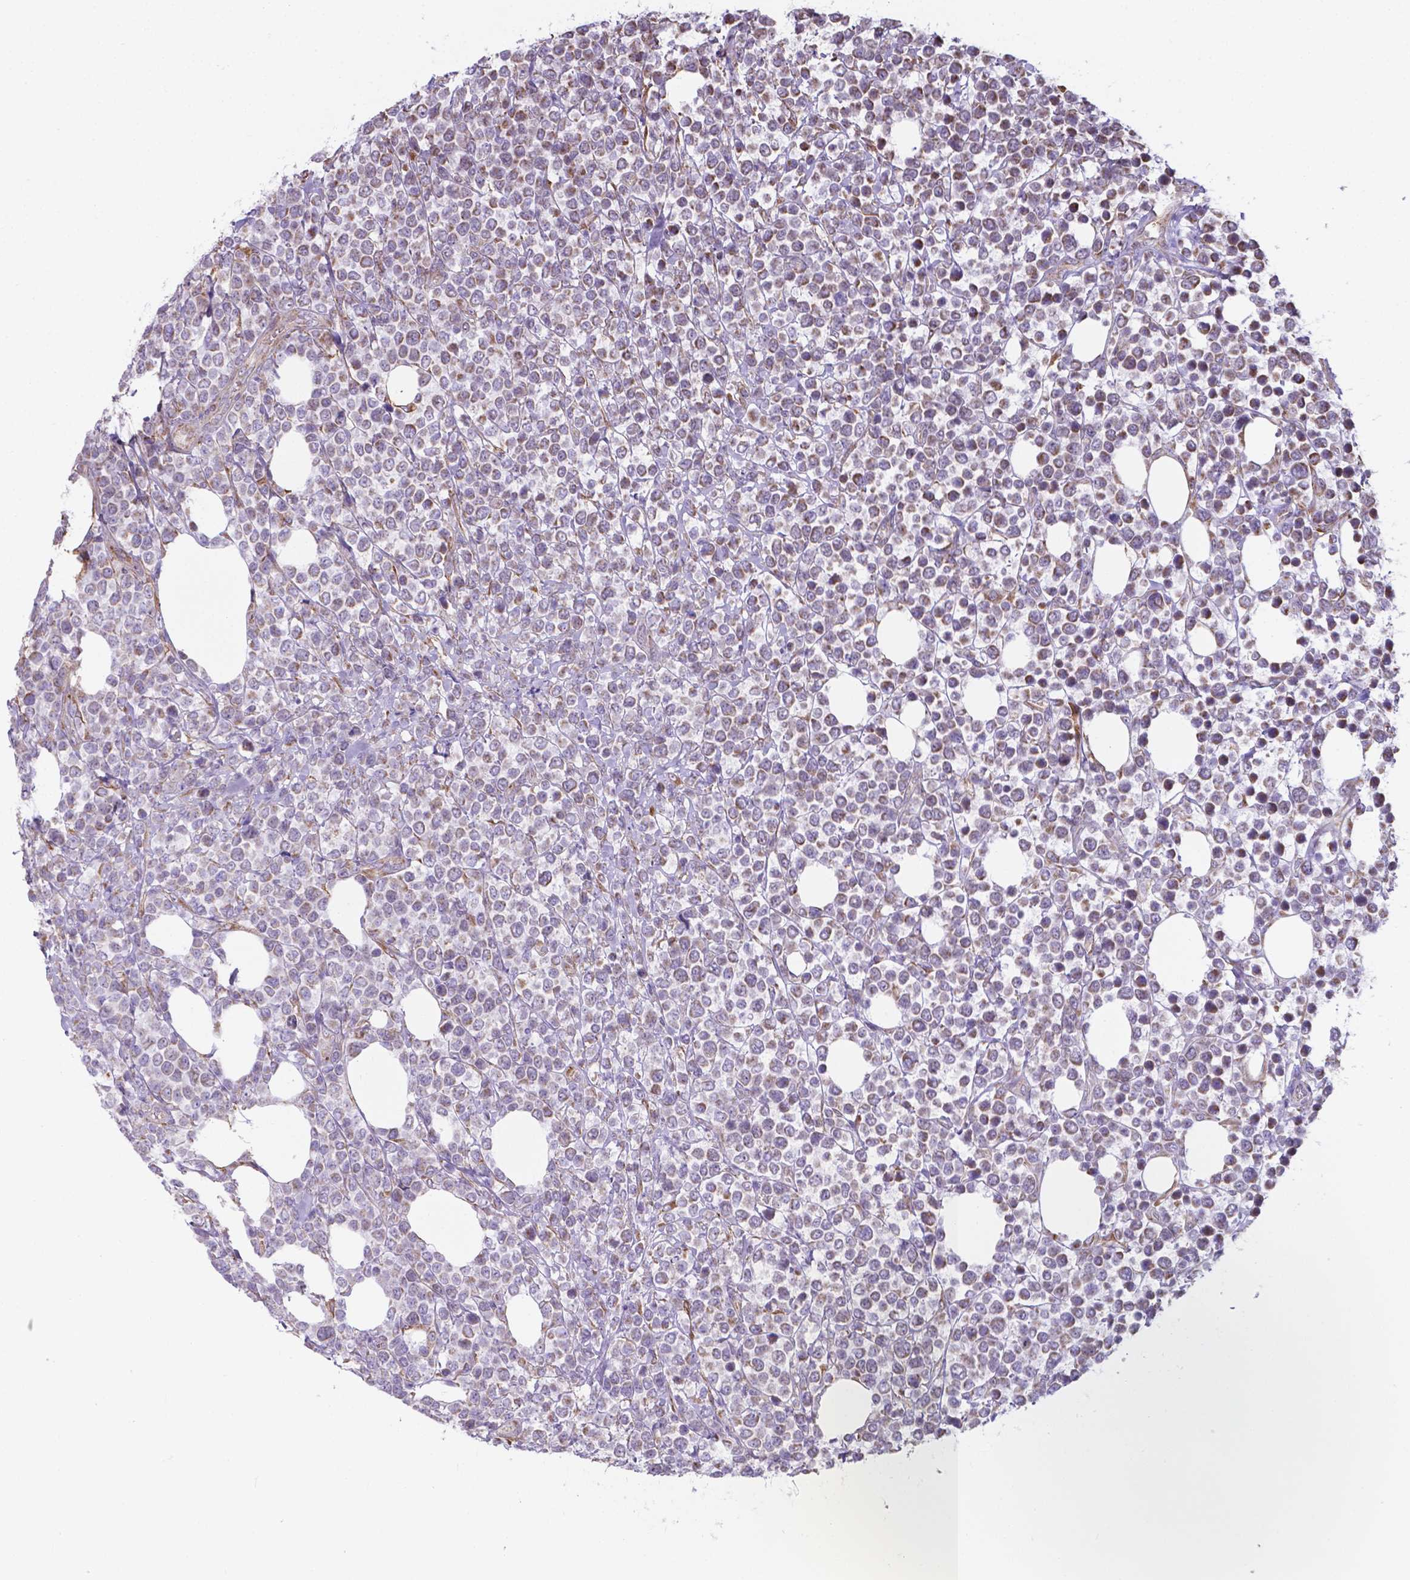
{"staining": {"intensity": "weak", "quantity": "<25%", "location": "cytoplasmic/membranous"}, "tissue": "lymphoma", "cell_type": "Tumor cells", "image_type": "cancer", "snomed": [{"axis": "morphology", "description": "Malignant lymphoma, non-Hodgkin's type, High grade"}, {"axis": "topography", "description": "Soft tissue"}], "caption": "The image reveals no staining of tumor cells in malignant lymphoma, non-Hodgkin's type (high-grade).", "gene": "FAM114A1", "patient": {"sex": "female", "age": 56}}